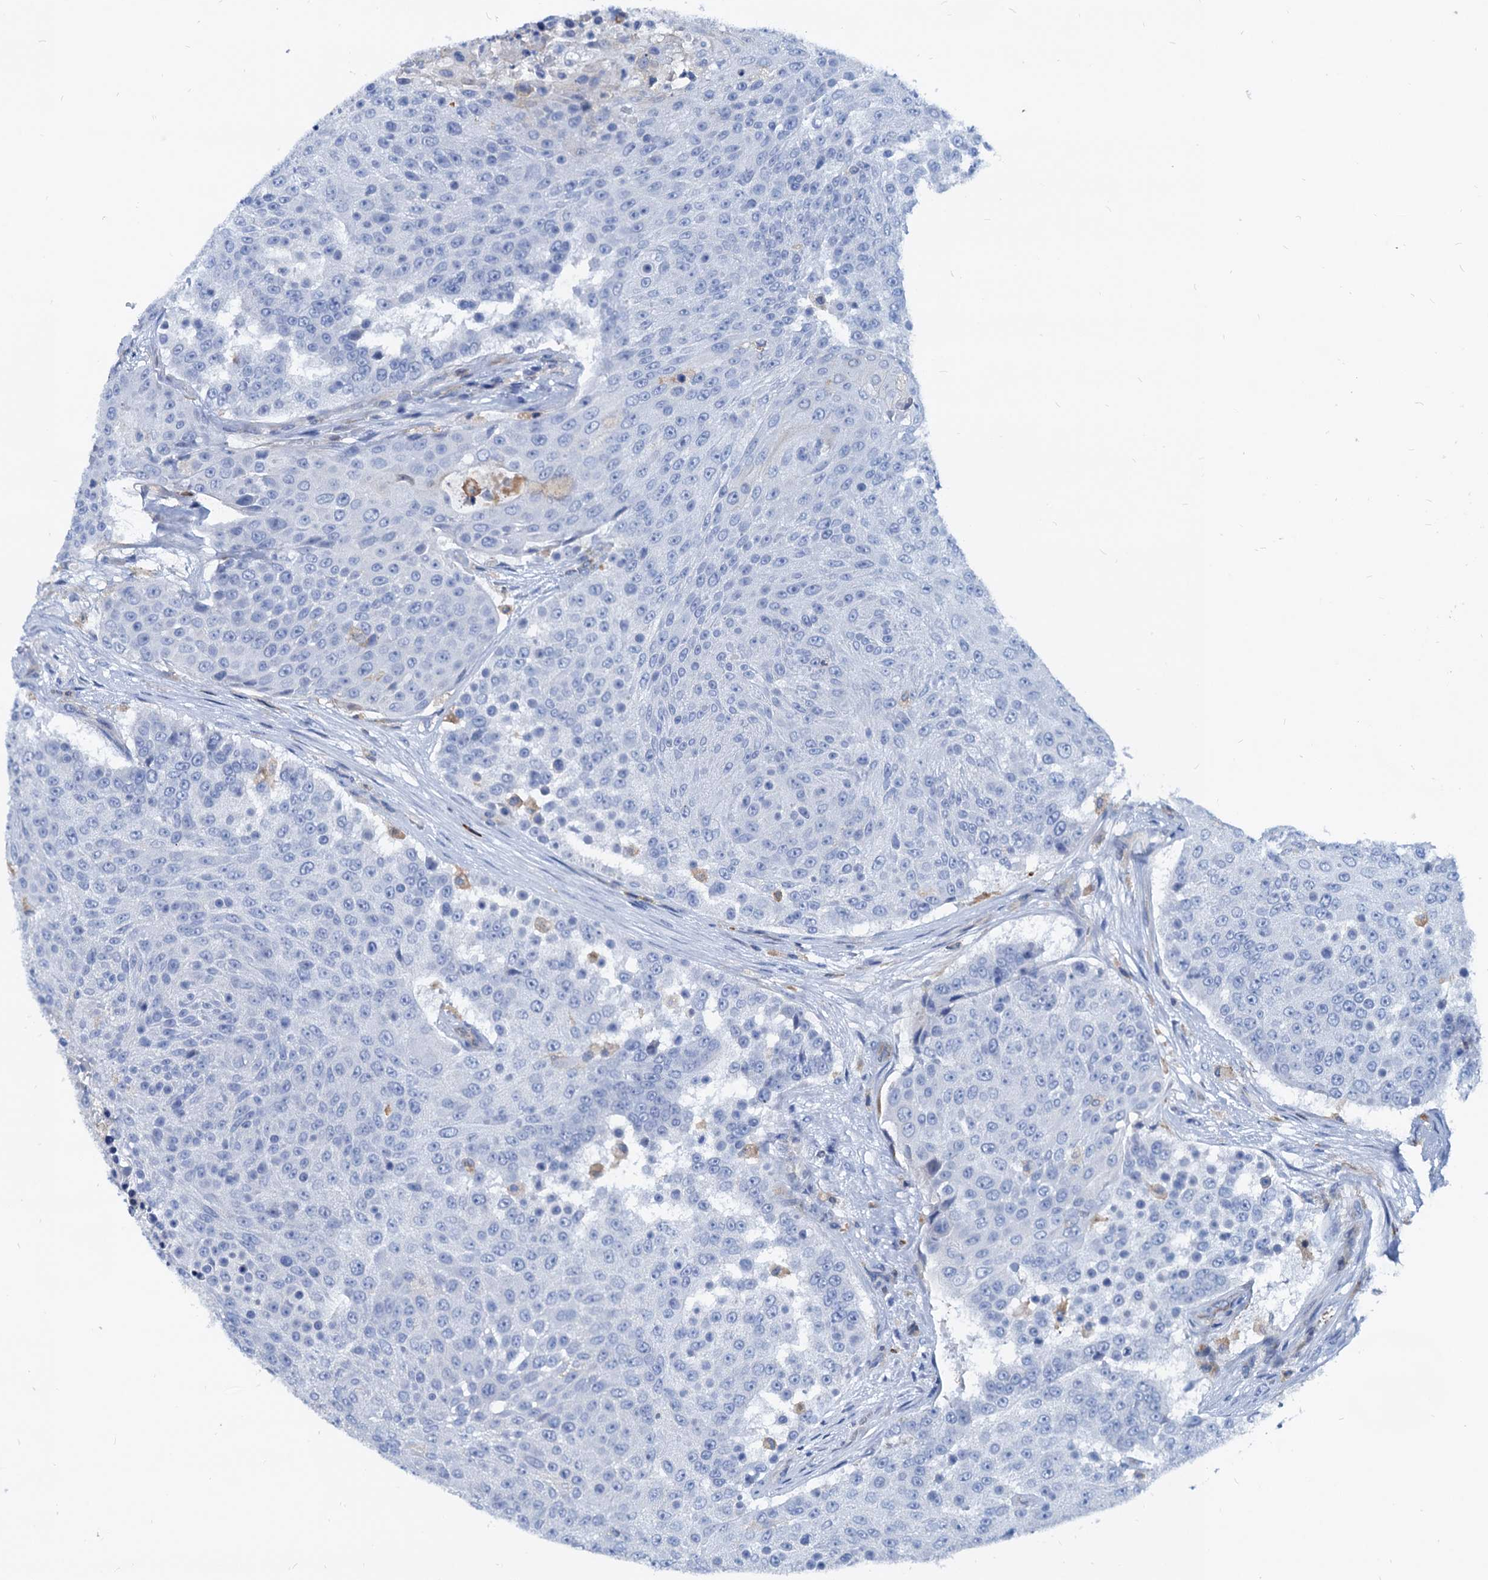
{"staining": {"intensity": "negative", "quantity": "none", "location": "none"}, "tissue": "urothelial cancer", "cell_type": "Tumor cells", "image_type": "cancer", "snomed": [{"axis": "morphology", "description": "Urothelial carcinoma, High grade"}, {"axis": "topography", "description": "Urinary bladder"}], "caption": "The image reveals no staining of tumor cells in urothelial cancer.", "gene": "LCP2", "patient": {"sex": "female", "age": 63}}